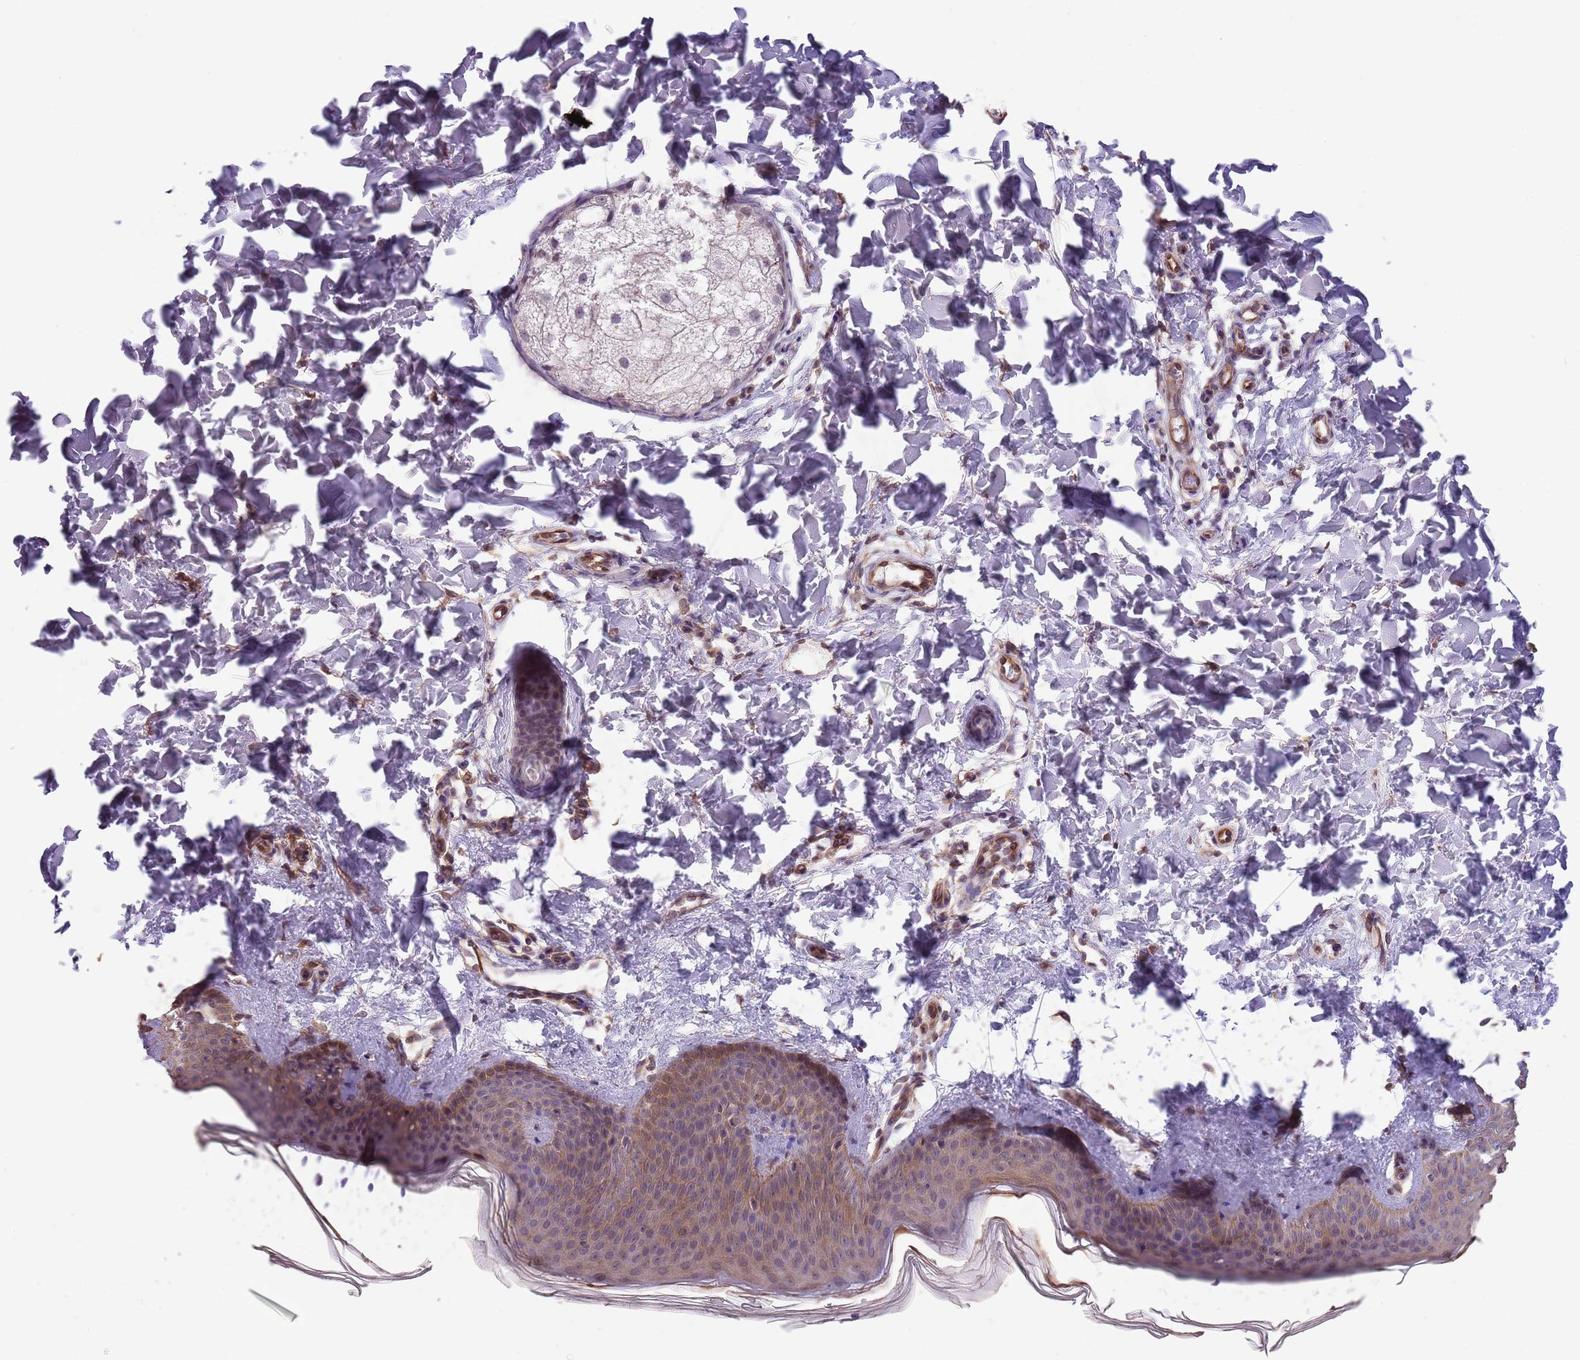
{"staining": {"intensity": "weak", "quantity": ">75%", "location": "cytoplasmic/membranous"}, "tissue": "skin", "cell_type": "Fibroblasts", "image_type": "normal", "snomed": [{"axis": "morphology", "description": "Normal tissue, NOS"}, {"axis": "topography", "description": "Skin"}], "caption": "Skin stained with immunohistochemistry shows weak cytoplasmic/membranous positivity in approximately >75% of fibroblasts. The protein of interest is shown in brown color, while the nuclei are stained blue.", "gene": "CREBZF", "patient": {"sex": "male", "age": 36}}